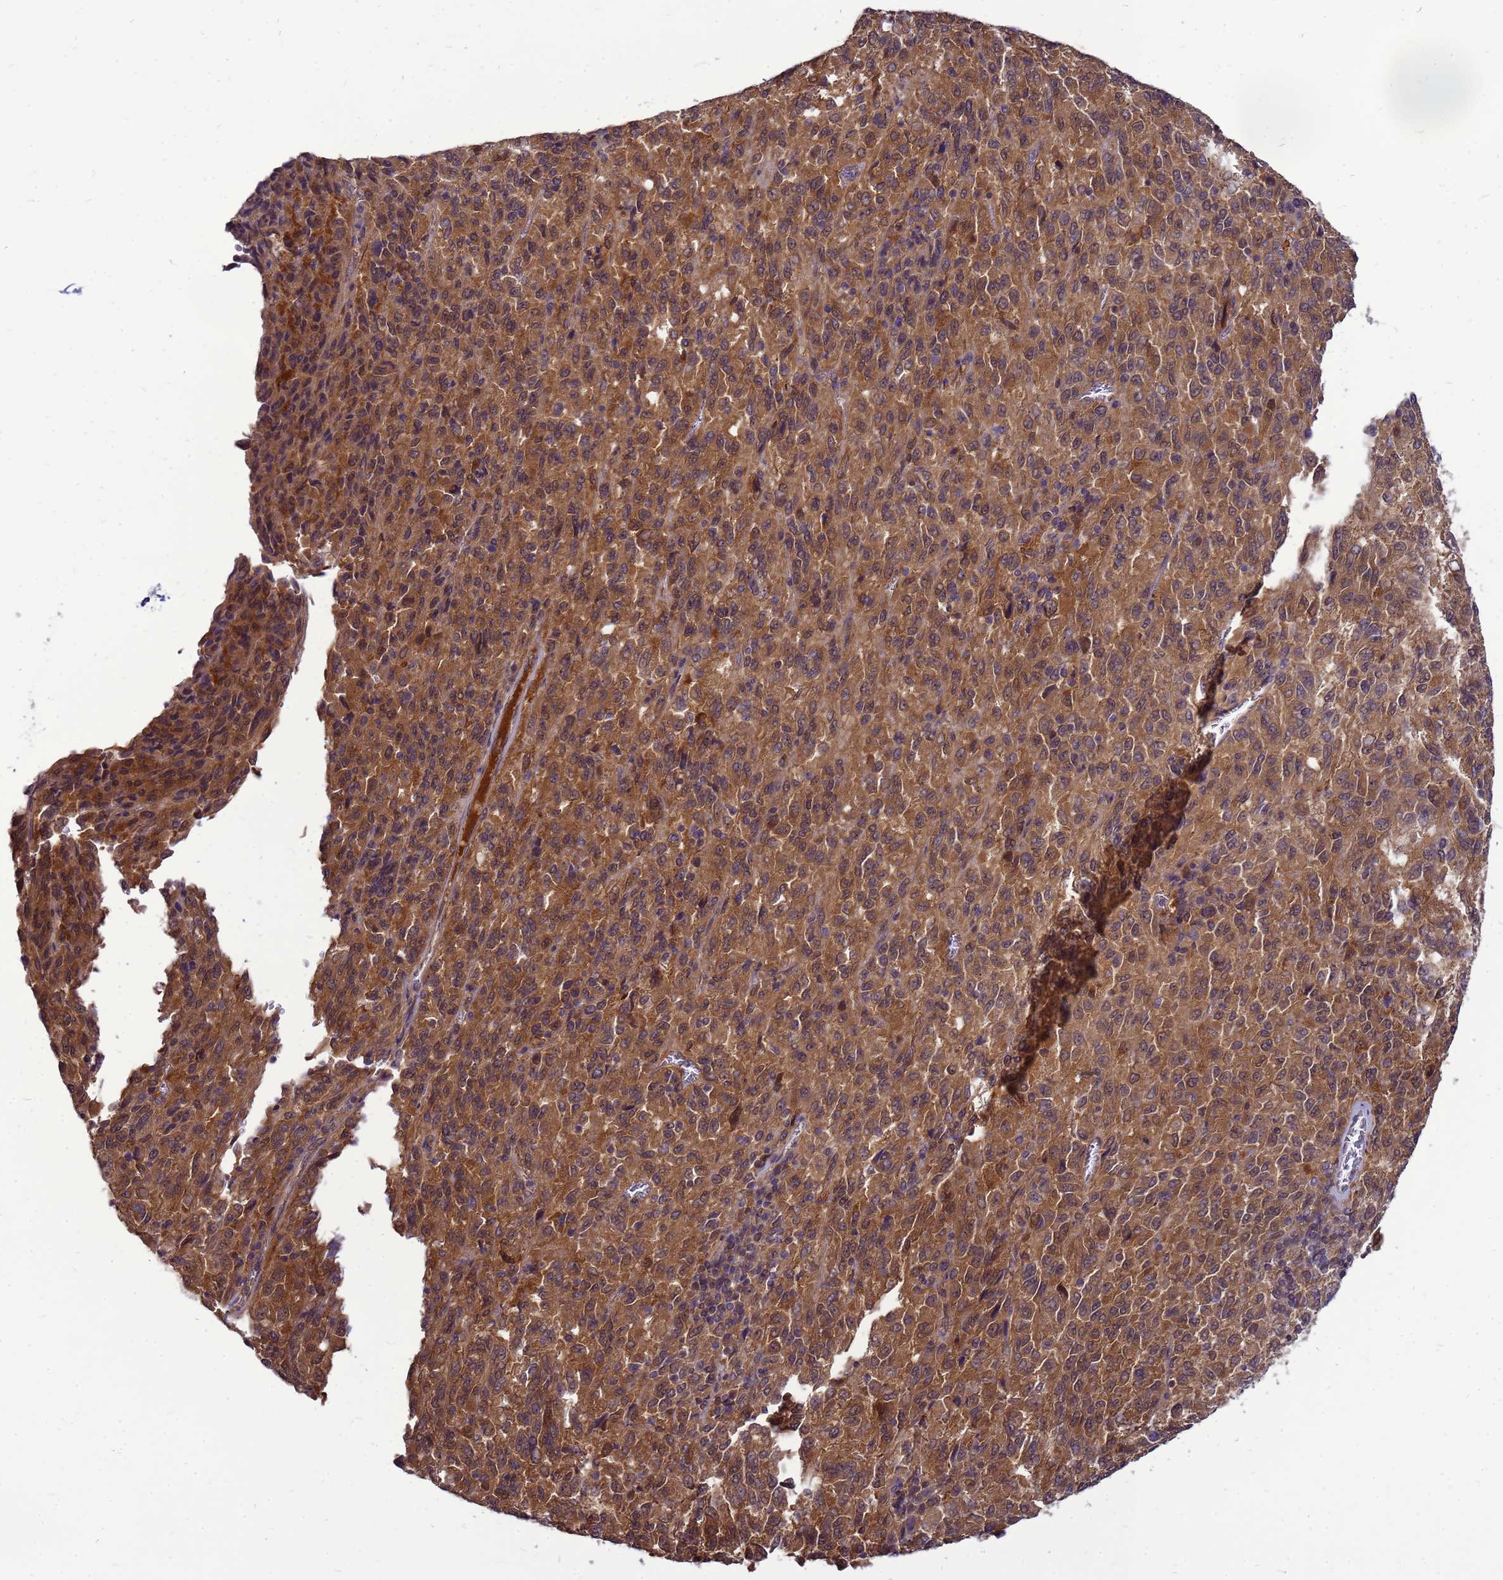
{"staining": {"intensity": "moderate", "quantity": ">75%", "location": "cytoplasmic/membranous"}, "tissue": "melanoma", "cell_type": "Tumor cells", "image_type": "cancer", "snomed": [{"axis": "morphology", "description": "Malignant melanoma, Metastatic site"}, {"axis": "topography", "description": "Lung"}], "caption": "Immunohistochemical staining of melanoma reveals moderate cytoplasmic/membranous protein positivity in about >75% of tumor cells.", "gene": "ENOPH1", "patient": {"sex": "male", "age": 64}}